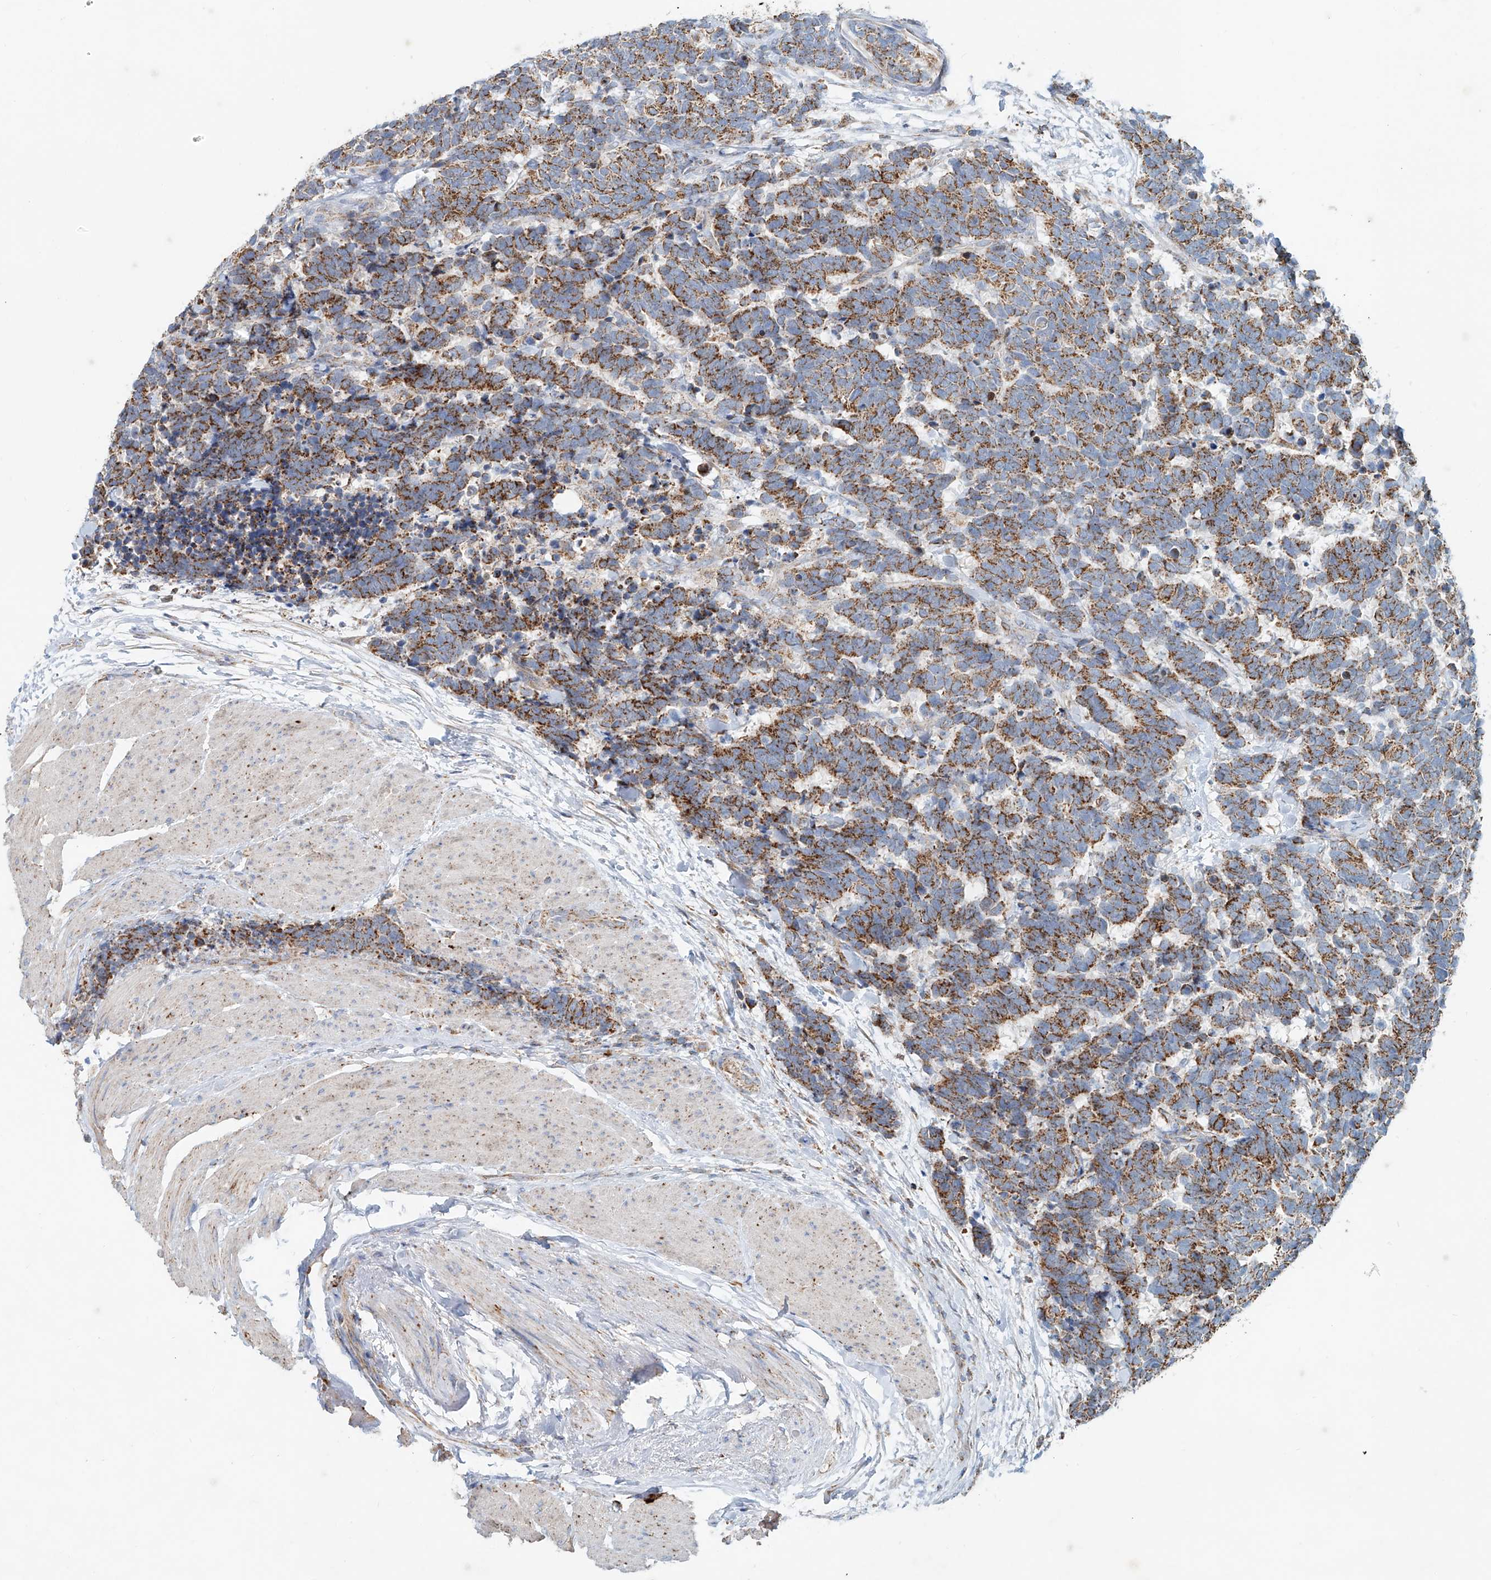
{"staining": {"intensity": "moderate", "quantity": ">75%", "location": "cytoplasmic/membranous"}, "tissue": "carcinoid", "cell_type": "Tumor cells", "image_type": "cancer", "snomed": [{"axis": "morphology", "description": "Carcinoma, NOS"}, {"axis": "morphology", "description": "Carcinoid, malignant, NOS"}, {"axis": "topography", "description": "Urinary bladder"}], "caption": "A histopathology image of human carcinoma stained for a protein exhibits moderate cytoplasmic/membranous brown staining in tumor cells.", "gene": "CARD10", "patient": {"sex": "male", "age": 57}}